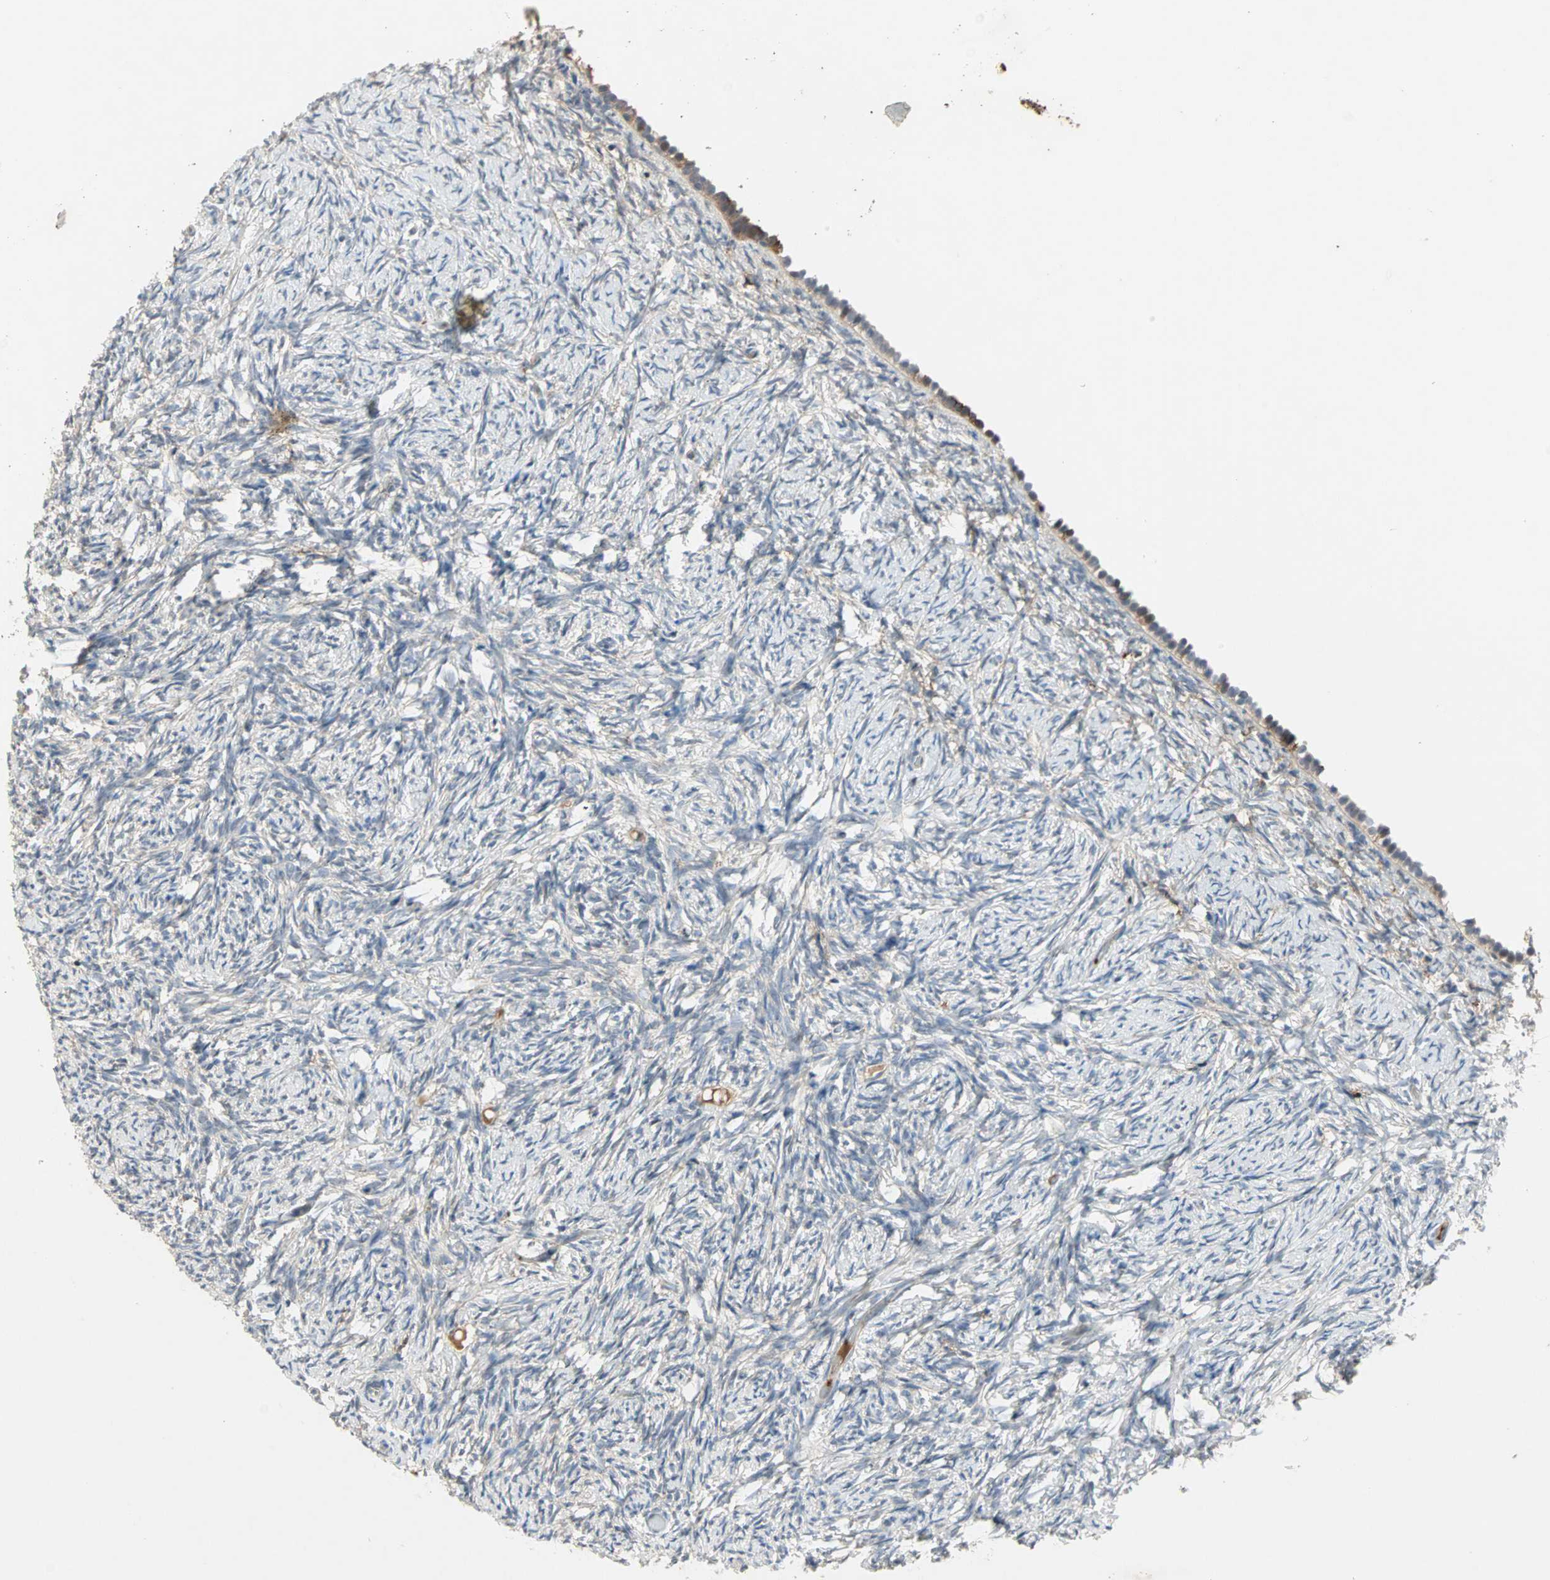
{"staining": {"intensity": "weak", "quantity": "25%-75%", "location": "cytoplasmic/membranous"}, "tissue": "ovary", "cell_type": "Follicle cells", "image_type": "normal", "snomed": [{"axis": "morphology", "description": "Normal tissue, NOS"}, {"axis": "topography", "description": "Ovary"}], "caption": "Human ovary stained with a brown dye demonstrates weak cytoplasmic/membranous positive staining in approximately 25%-75% of follicle cells.", "gene": "PROS1", "patient": {"sex": "female", "age": 60}}